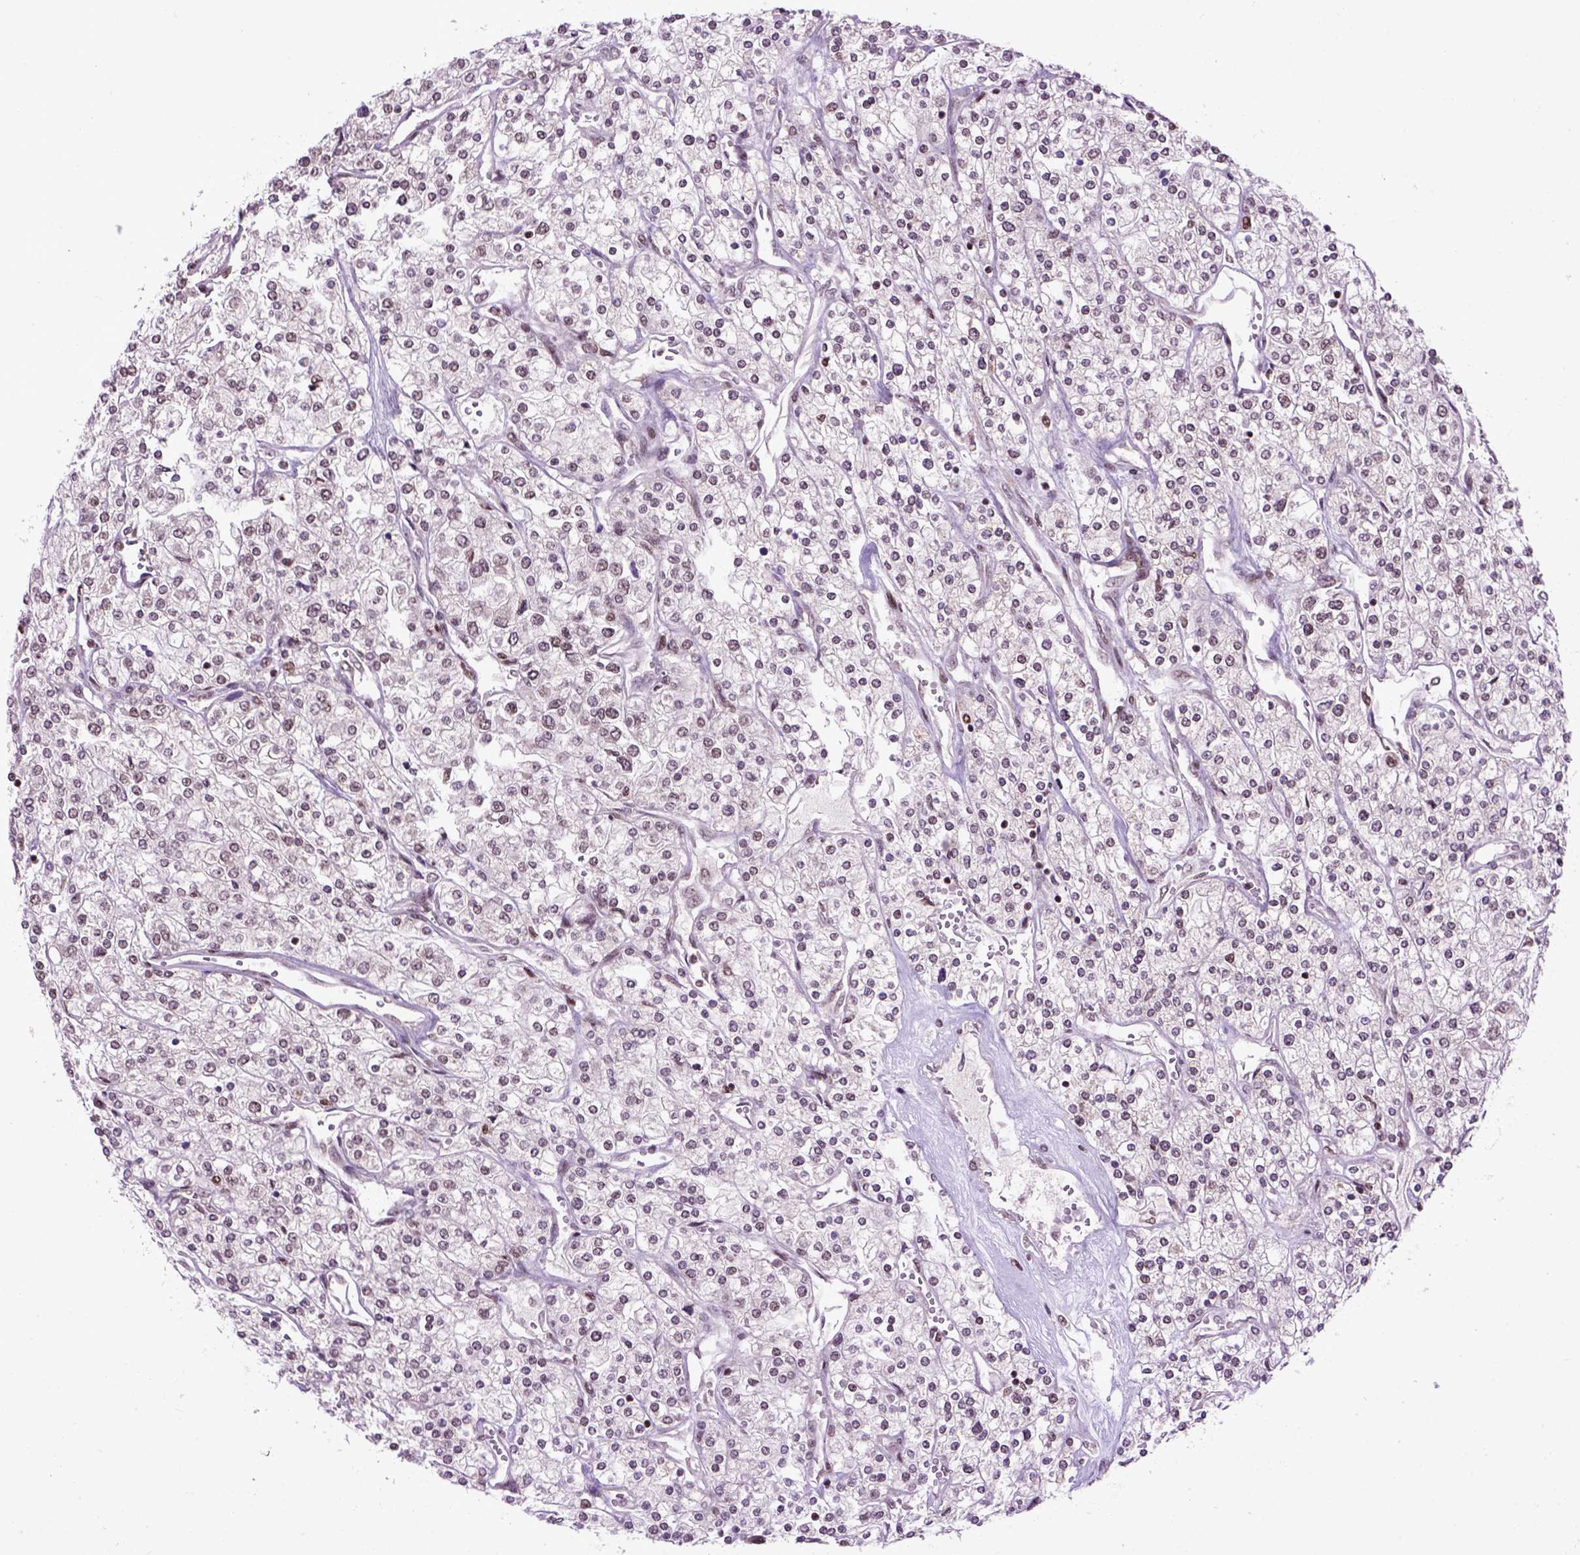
{"staining": {"intensity": "weak", "quantity": "<25%", "location": "nuclear"}, "tissue": "renal cancer", "cell_type": "Tumor cells", "image_type": "cancer", "snomed": [{"axis": "morphology", "description": "Adenocarcinoma, NOS"}, {"axis": "topography", "description": "Kidney"}], "caption": "A histopathology image of renal adenocarcinoma stained for a protein displays no brown staining in tumor cells.", "gene": "CELF1", "patient": {"sex": "male", "age": 80}}